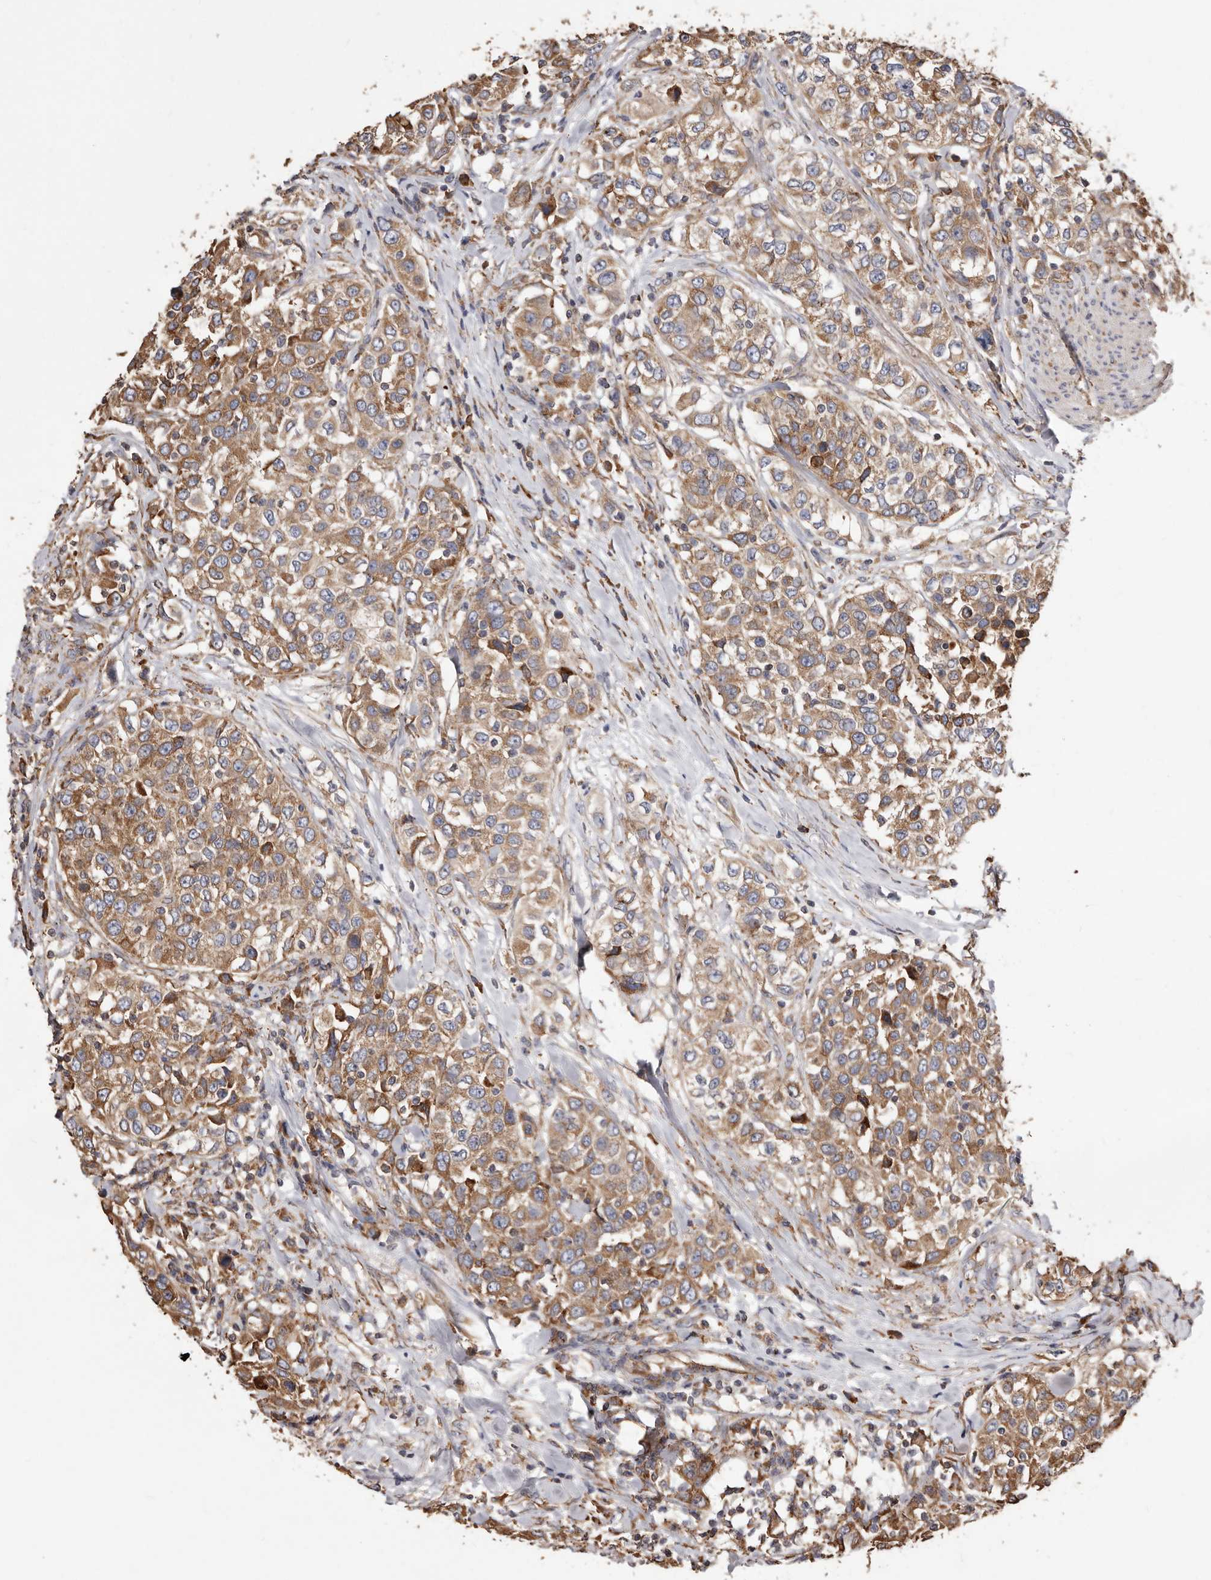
{"staining": {"intensity": "moderate", "quantity": ">75%", "location": "cytoplasmic/membranous"}, "tissue": "urothelial cancer", "cell_type": "Tumor cells", "image_type": "cancer", "snomed": [{"axis": "morphology", "description": "Urothelial carcinoma, High grade"}, {"axis": "topography", "description": "Urinary bladder"}], "caption": "Urothelial cancer tissue displays moderate cytoplasmic/membranous positivity in approximately >75% of tumor cells, visualized by immunohistochemistry. (brown staining indicates protein expression, while blue staining denotes nuclei).", "gene": "STEAP2", "patient": {"sex": "female", "age": 80}}